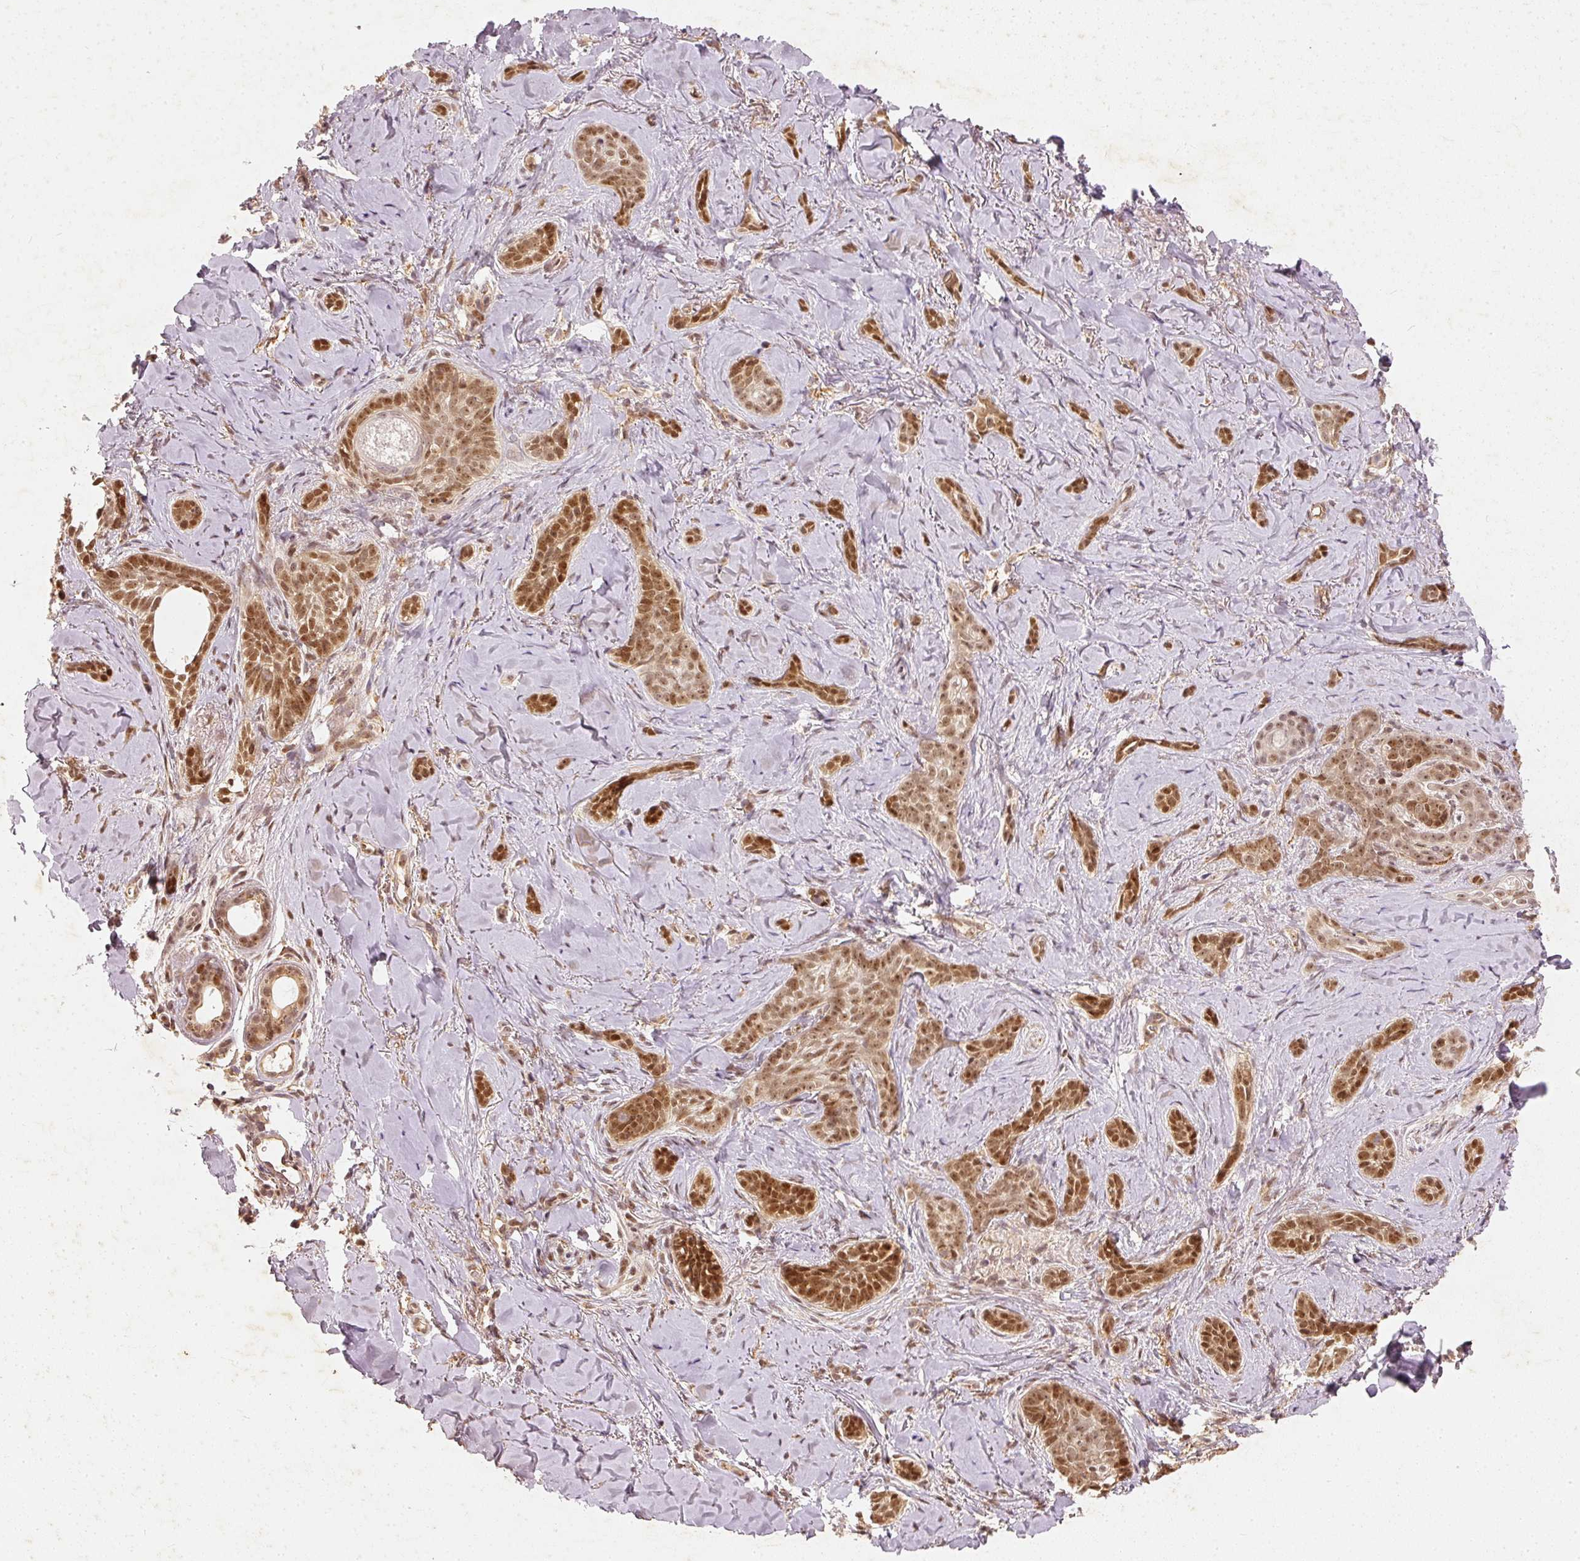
{"staining": {"intensity": "moderate", "quantity": ">75%", "location": "nuclear"}, "tissue": "skin cancer", "cell_type": "Tumor cells", "image_type": "cancer", "snomed": [{"axis": "morphology", "description": "Basal cell carcinoma"}, {"axis": "topography", "description": "Skin"}], "caption": "IHC staining of skin basal cell carcinoma, which shows medium levels of moderate nuclear positivity in approximately >75% of tumor cells indicating moderate nuclear protein positivity. The staining was performed using DAB (3,3'-diaminobenzidine) (brown) for protein detection and nuclei were counterstained in hematoxylin (blue).", "gene": "ZNF580", "patient": {"sex": "female", "age": 55}}